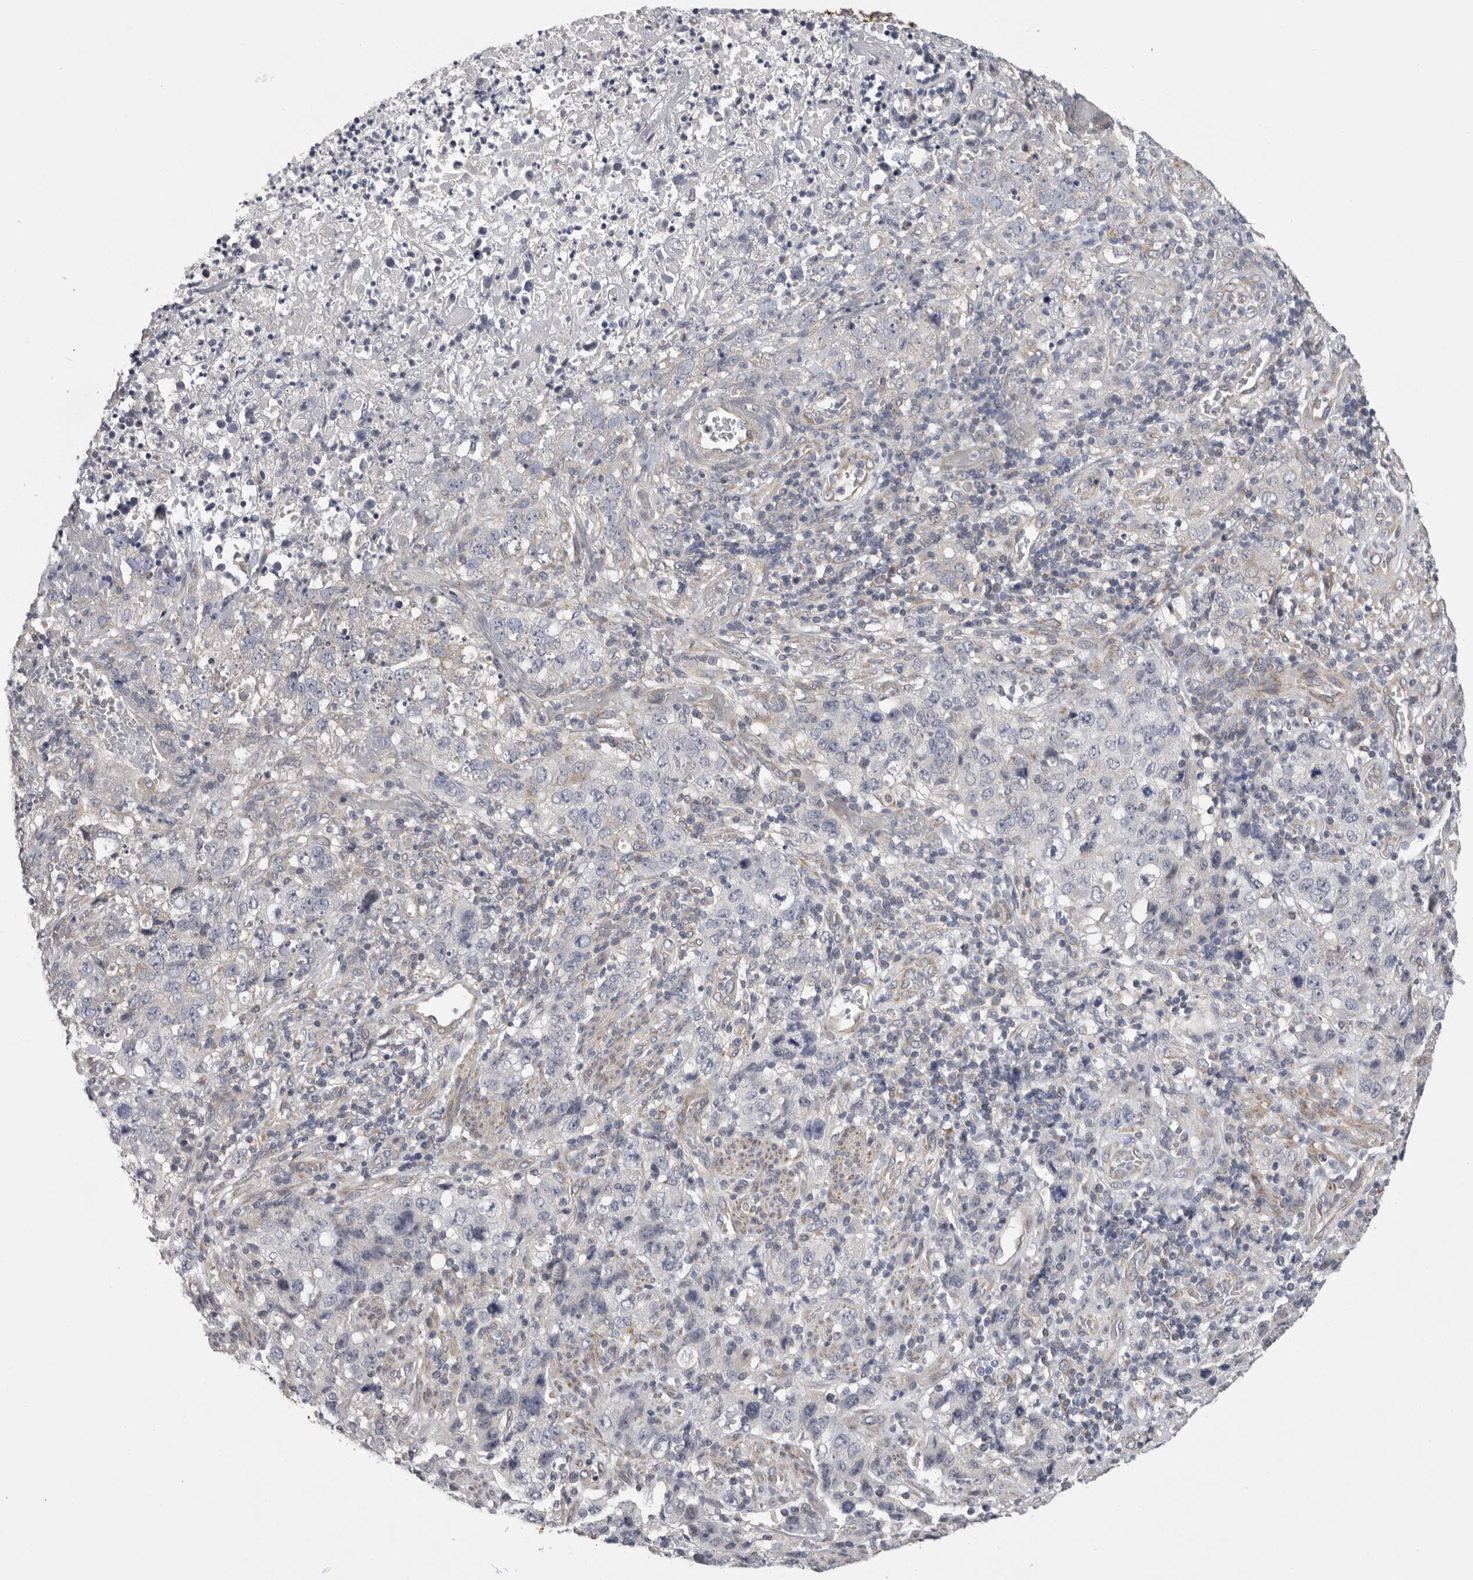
{"staining": {"intensity": "negative", "quantity": "none", "location": "none"}, "tissue": "stomach cancer", "cell_type": "Tumor cells", "image_type": "cancer", "snomed": [{"axis": "morphology", "description": "Adenocarcinoma, NOS"}, {"axis": "topography", "description": "Stomach"}], "caption": "Tumor cells are negative for brown protein staining in stomach cancer.", "gene": "MTFR1L", "patient": {"sex": "male", "age": 48}}